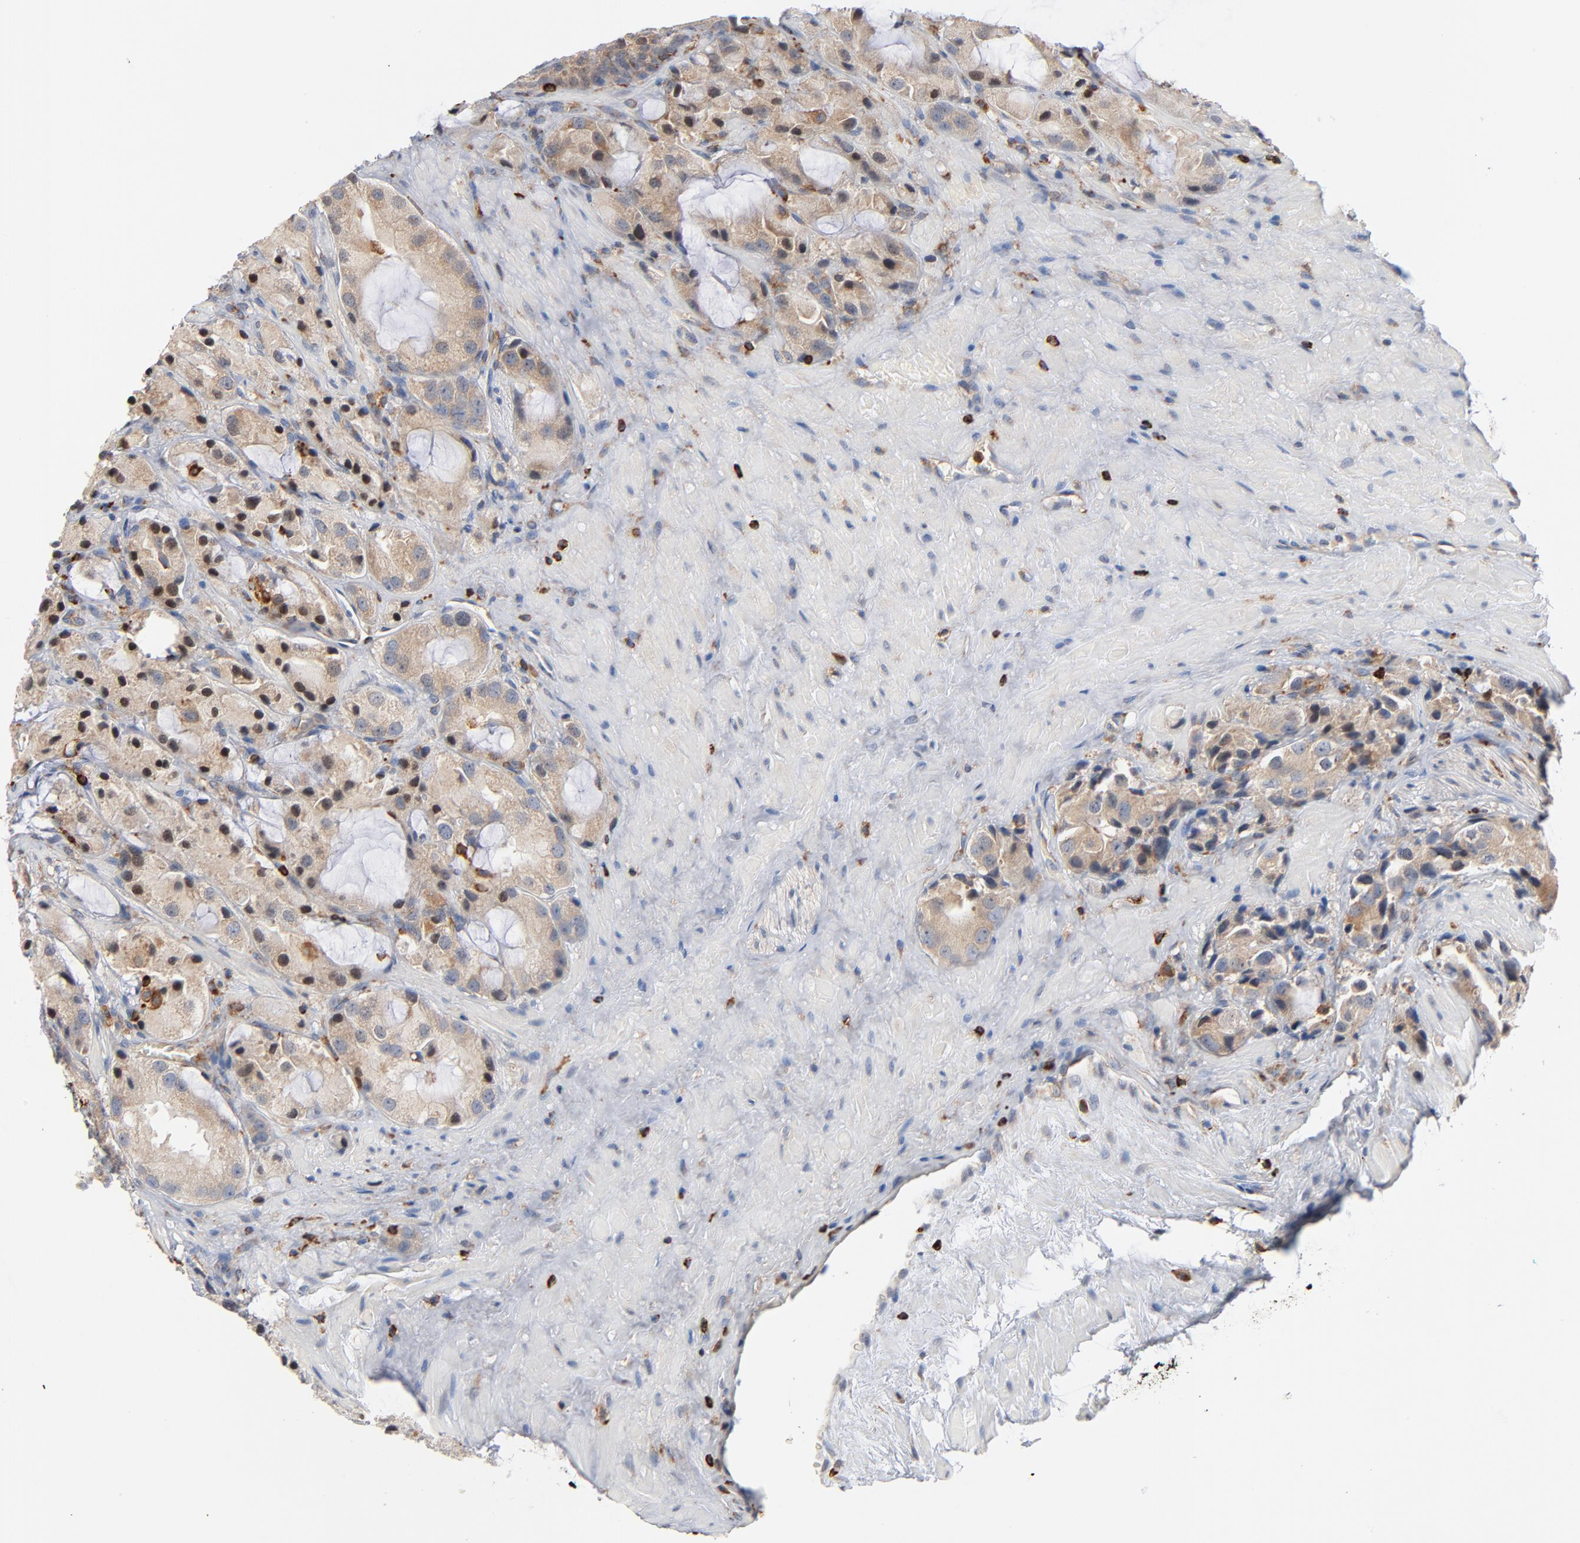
{"staining": {"intensity": "weak", "quantity": ">75%", "location": "cytoplasmic/membranous"}, "tissue": "prostate cancer", "cell_type": "Tumor cells", "image_type": "cancer", "snomed": [{"axis": "morphology", "description": "Adenocarcinoma, High grade"}, {"axis": "topography", "description": "Prostate"}], "caption": "Brown immunohistochemical staining in prostate cancer demonstrates weak cytoplasmic/membranous staining in about >75% of tumor cells.", "gene": "SH3KBP1", "patient": {"sex": "male", "age": 70}}